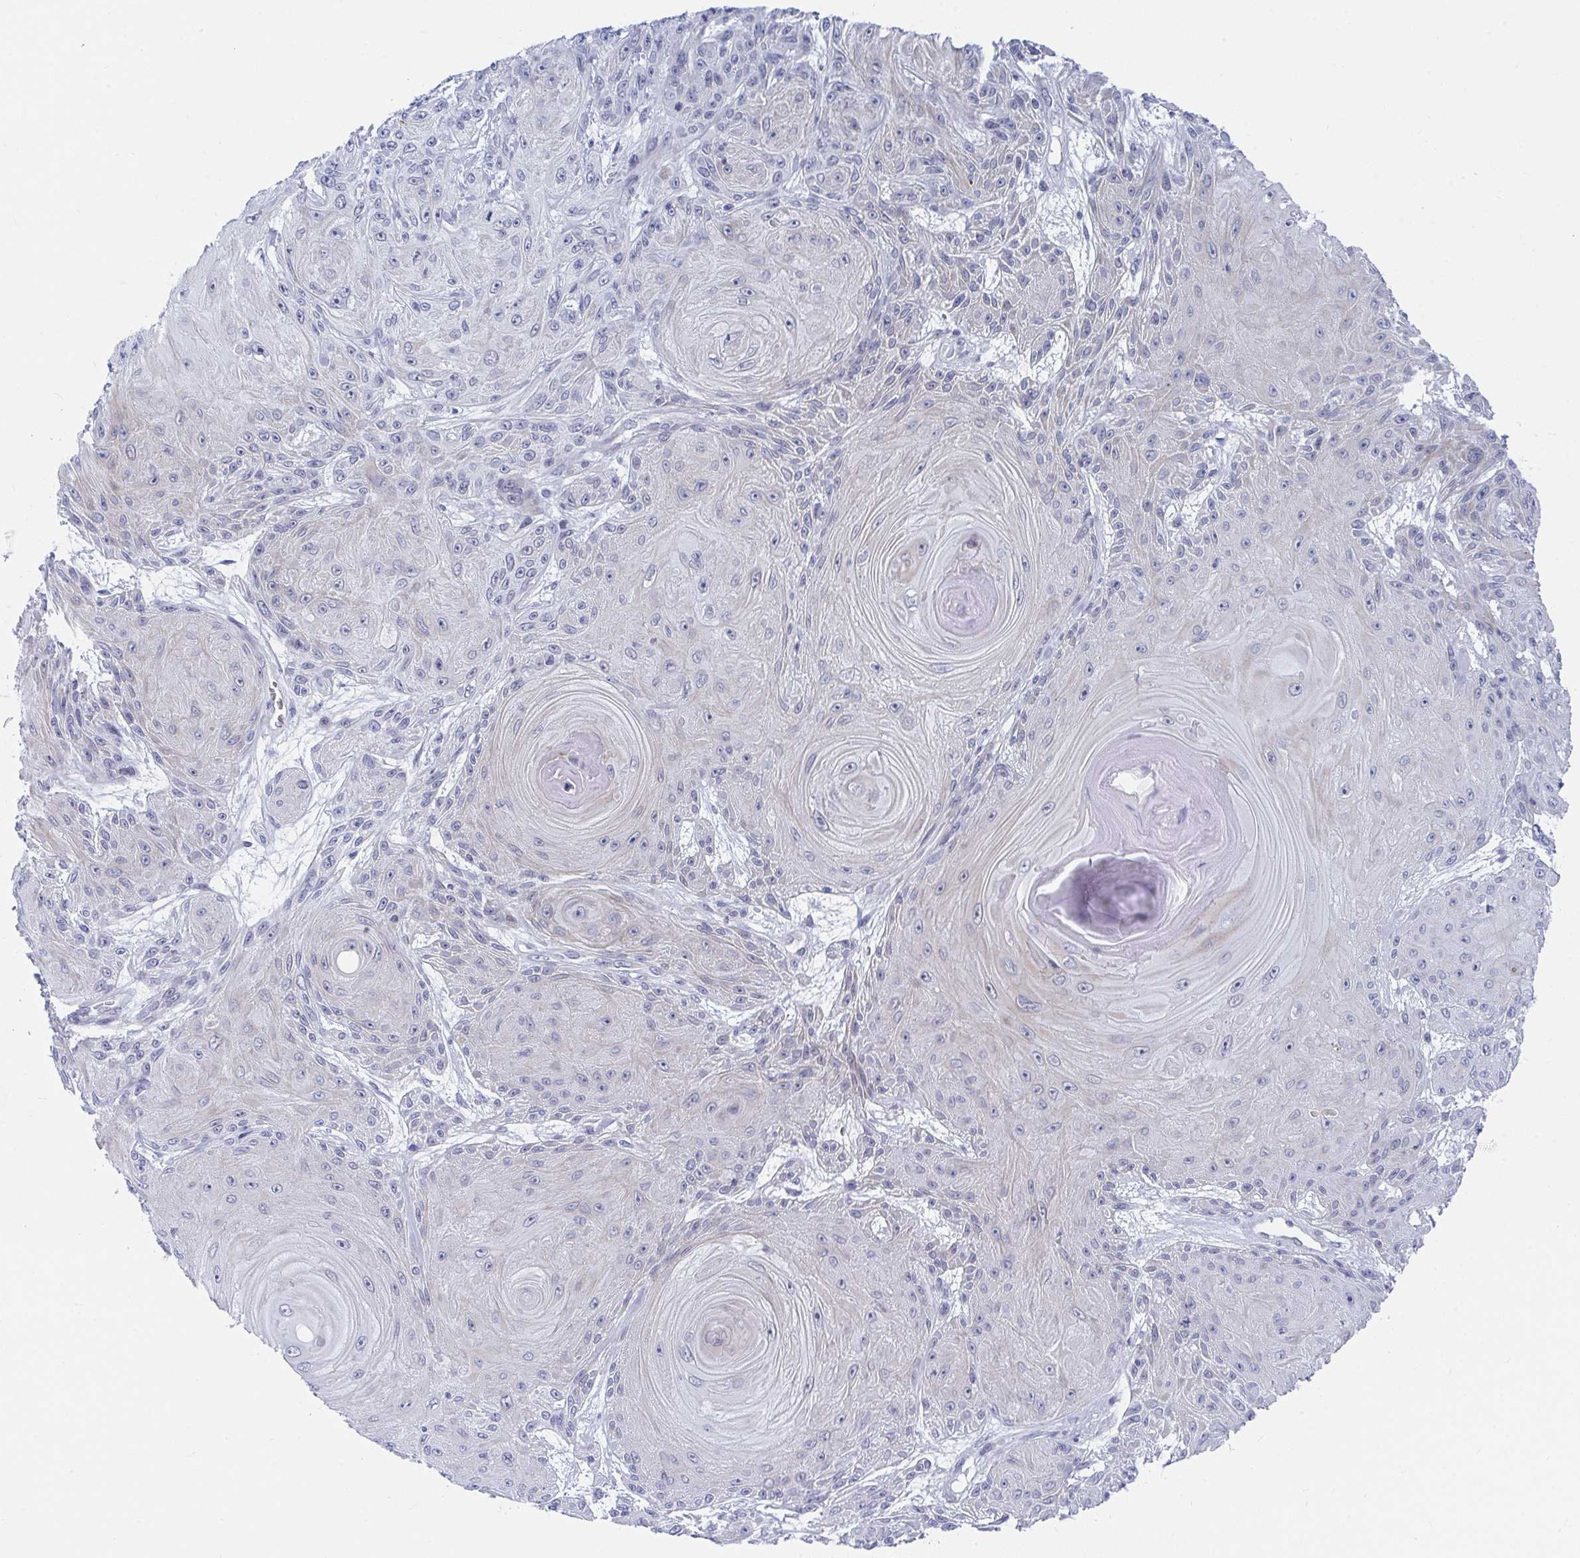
{"staining": {"intensity": "negative", "quantity": "none", "location": "none"}, "tissue": "skin cancer", "cell_type": "Tumor cells", "image_type": "cancer", "snomed": [{"axis": "morphology", "description": "Squamous cell carcinoma, NOS"}, {"axis": "topography", "description": "Skin"}], "caption": "Tumor cells show no significant staining in skin squamous cell carcinoma.", "gene": "DAOA", "patient": {"sex": "male", "age": 88}}